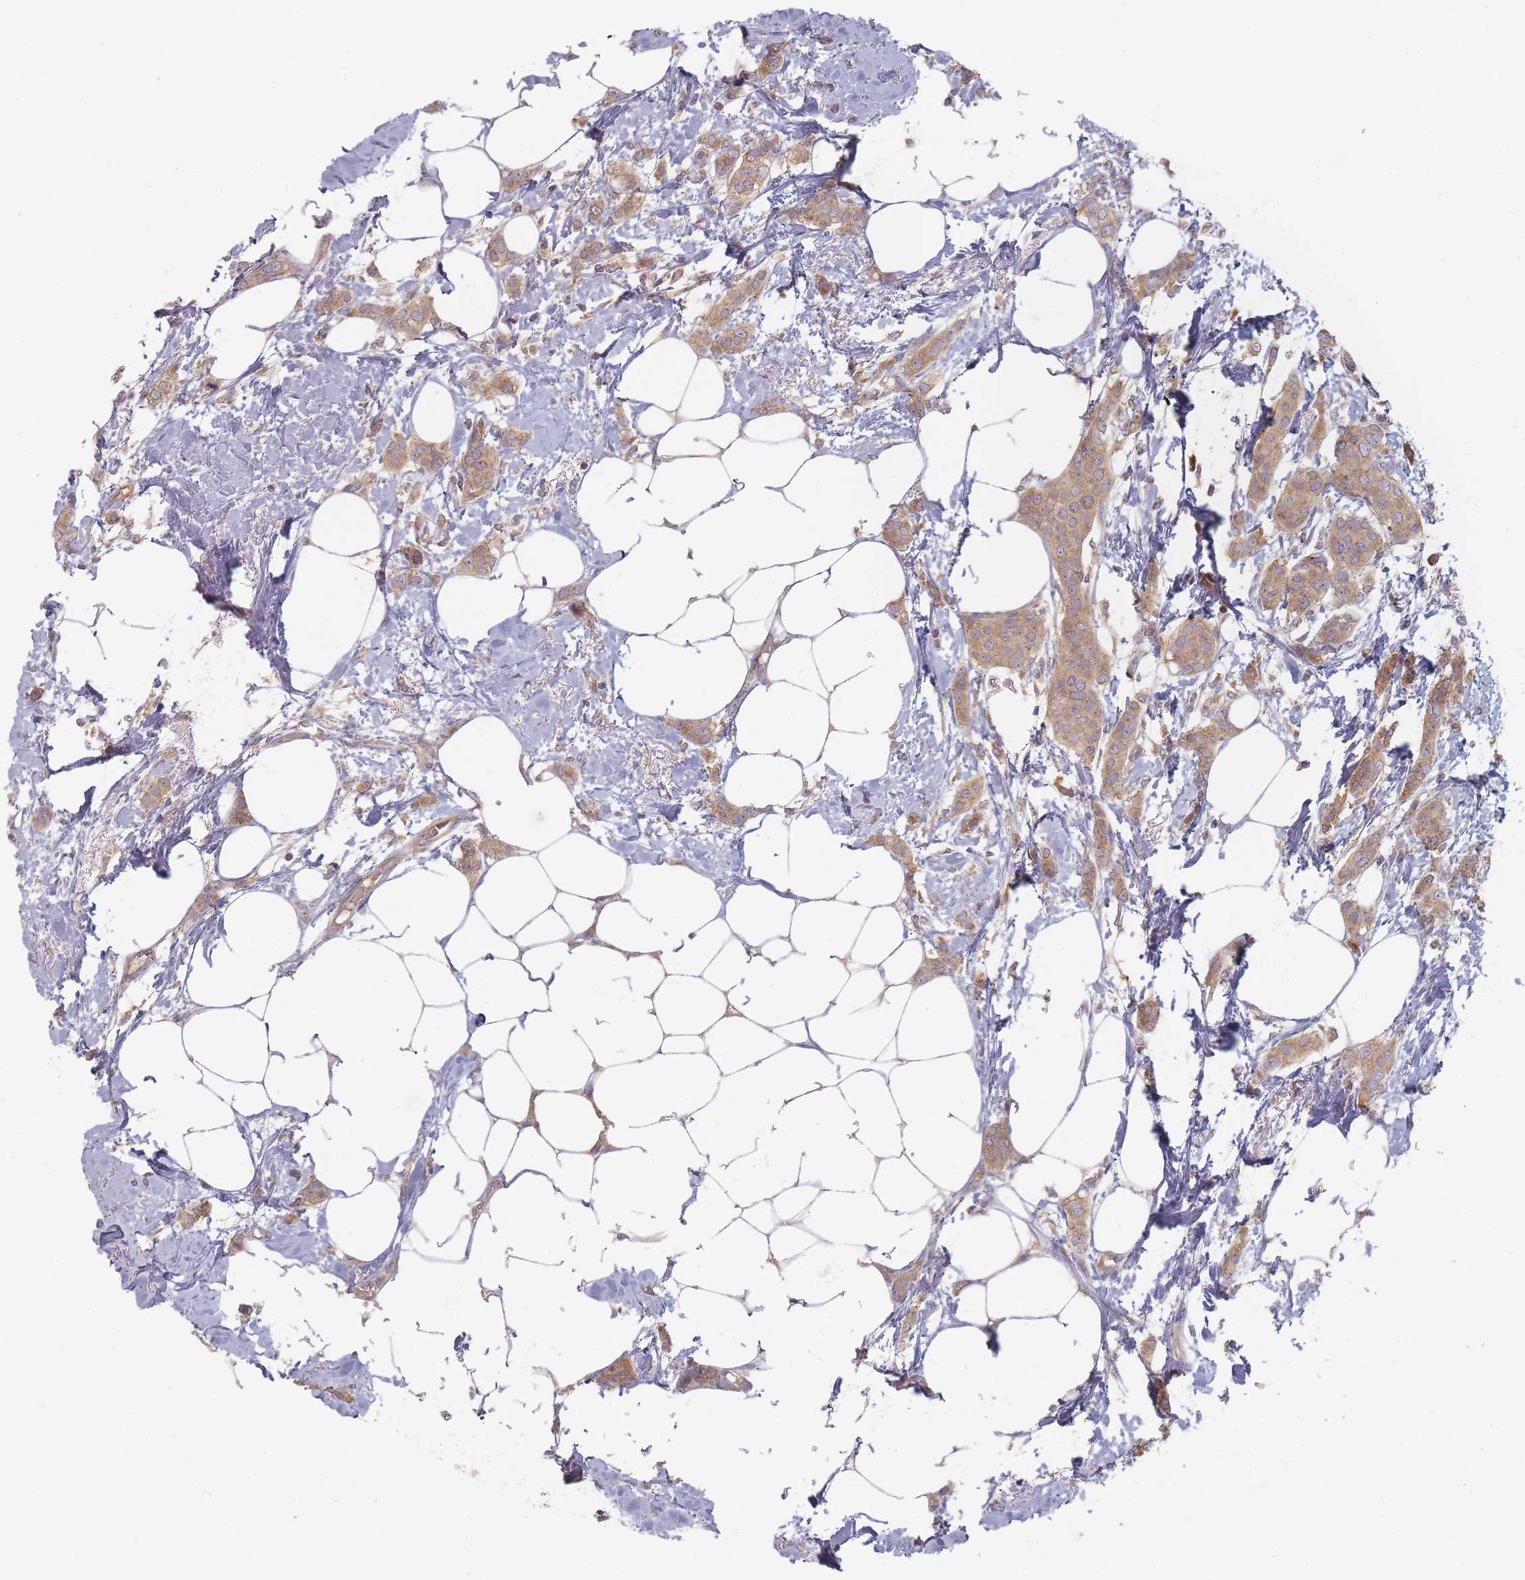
{"staining": {"intensity": "moderate", "quantity": ">75%", "location": "cytoplasmic/membranous"}, "tissue": "breast cancer", "cell_type": "Tumor cells", "image_type": "cancer", "snomed": [{"axis": "morphology", "description": "Duct carcinoma"}, {"axis": "topography", "description": "Breast"}], "caption": "There is medium levels of moderate cytoplasmic/membranous expression in tumor cells of invasive ductal carcinoma (breast), as demonstrated by immunohistochemical staining (brown color).", "gene": "SLC35F3", "patient": {"sex": "female", "age": 72}}